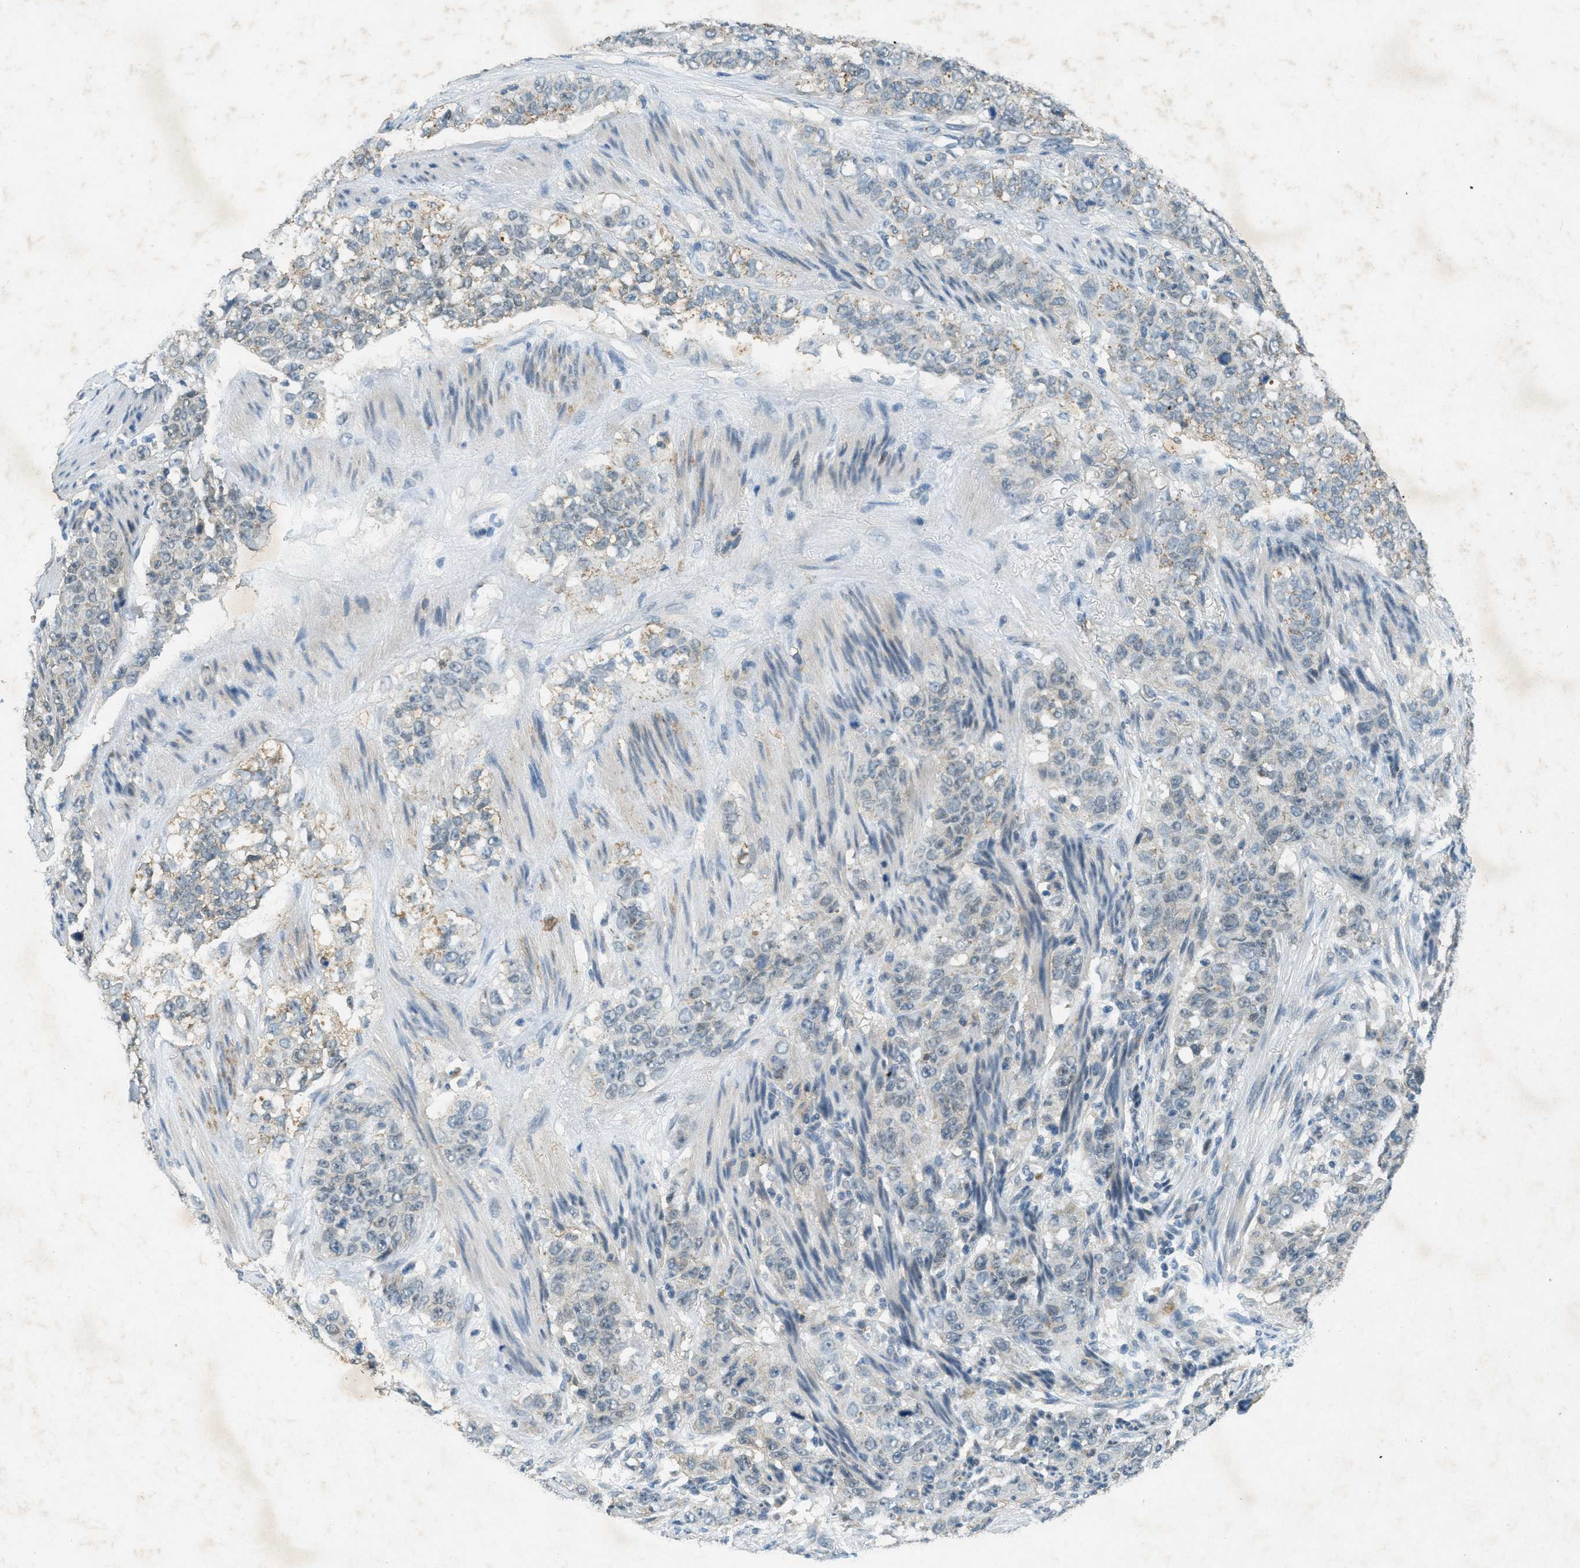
{"staining": {"intensity": "weak", "quantity": "<25%", "location": "cytoplasmic/membranous"}, "tissue": "stomach cancer", "cell_type": "Tumor cells", "image_type": "cancer", "snomed": [{"axis": "morphology", "description": "Adenocarcinoma, NOS"}, {"axis": "topography", "description": "Stomach"}], "caption": "The IHC micrograph has no significant expression in tumor cells of stomach cancer tissue.", "gene": "TCF20", "patient": {"sex": "male", "age": 48}}